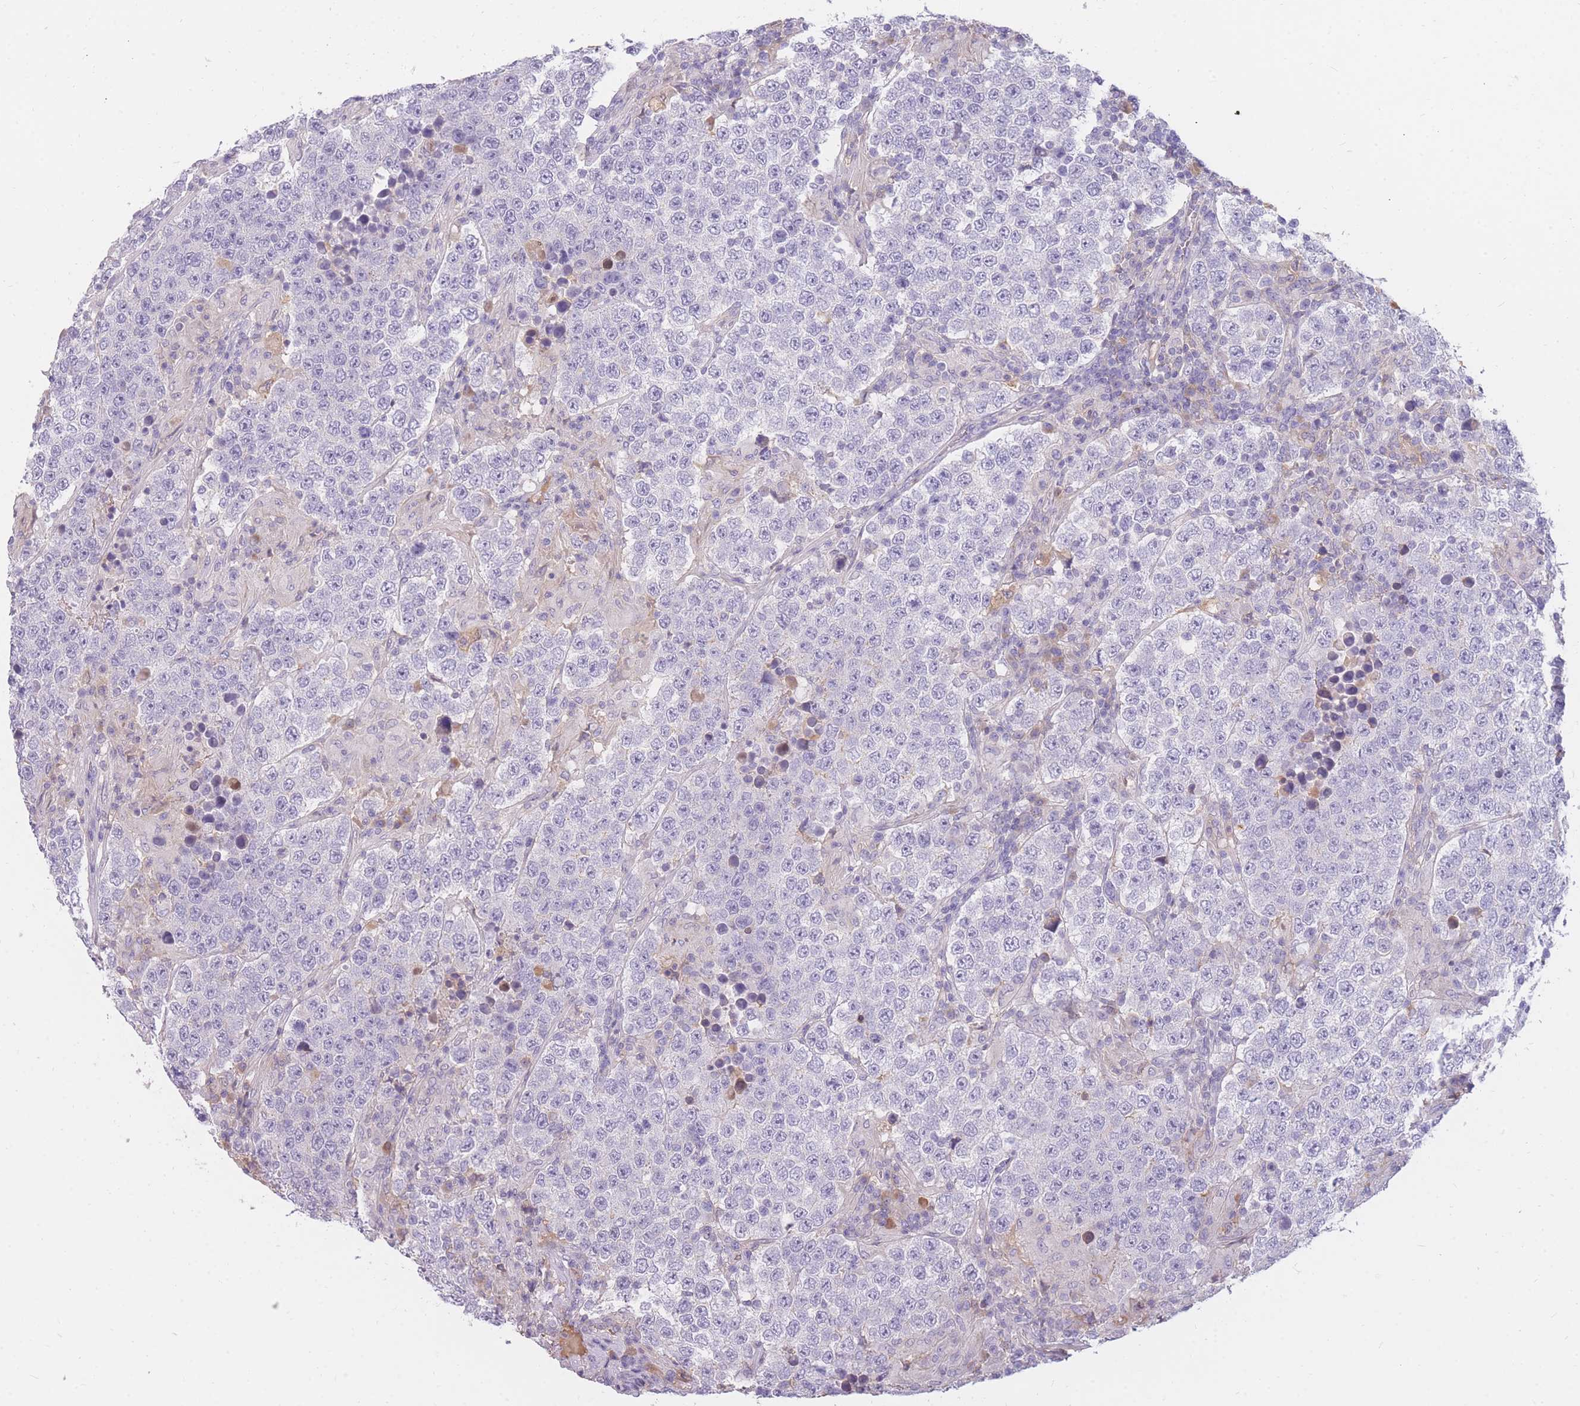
{"staining": {"intensity": "negative", "quantity": "none", "location": "none"}, "tissue": "testis cancer", "cell_type": "Tumor cells", "image_type": "cancer", "snomed": [{"axis": "morphology", "description": "Normal tissue, NOS"}, {"axis": "morphology", "description": "Urothelial carcinoma, High grade"}, {"axis": "morphology", "description": "Seminoma, NOS"}, {"axis": "morphology", "description": "Carcinoma, Embryonal, NOS"}, {"axis": "topography", "description": "Urinary bladder"}, {"axis": "topography", "description": "Testis"}], "caption": "Immunohistochemistry image of neoplastic tissue: human testis high-grade urothelial carcinoma stained with DAB (3,3'-diaminobenzidine) exhibits no significant protein expression in tumor cells.", "gene": "TPSD1", "patient": {"sex": "male", "age": 41}}